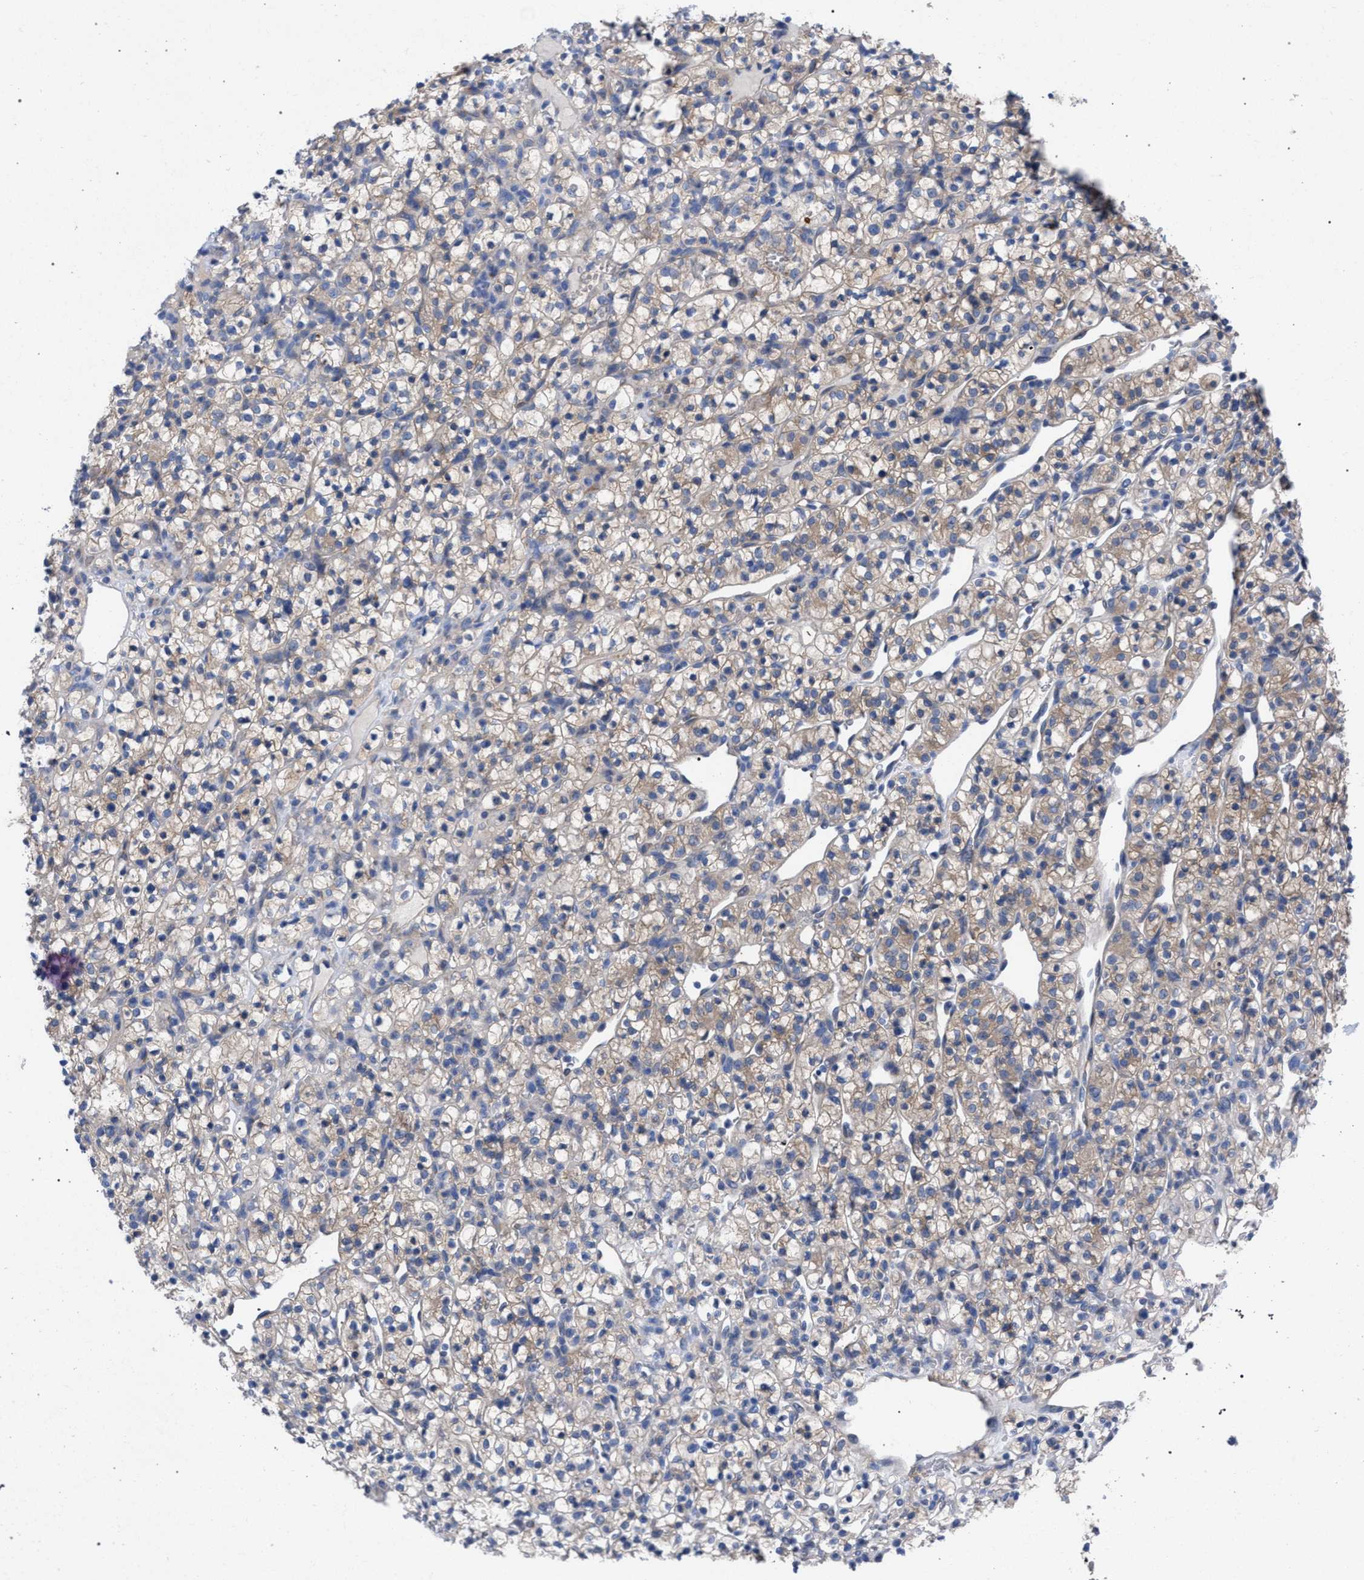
{"staining": {"intensity": "weak", "quantity": "25%-75%", "location": "cytoplasmic/membranous"}, "tissue": "renal cancer", "cell_type": "Tumor cells", "image_type": "cancer", "snomed": [{"axis": "morphology", "description": "Adenocarcinoma, NOS"}, {"axis": "topography", "description": "Kidney"}], "caption": "Weak cytoplasmic/membranous protein positivity is present in about 25%-75% of tumor cells in renal cancer (adenocarcinoma).", "gene": "GMPR", "patient": {"sex": "female", "age": 57}}